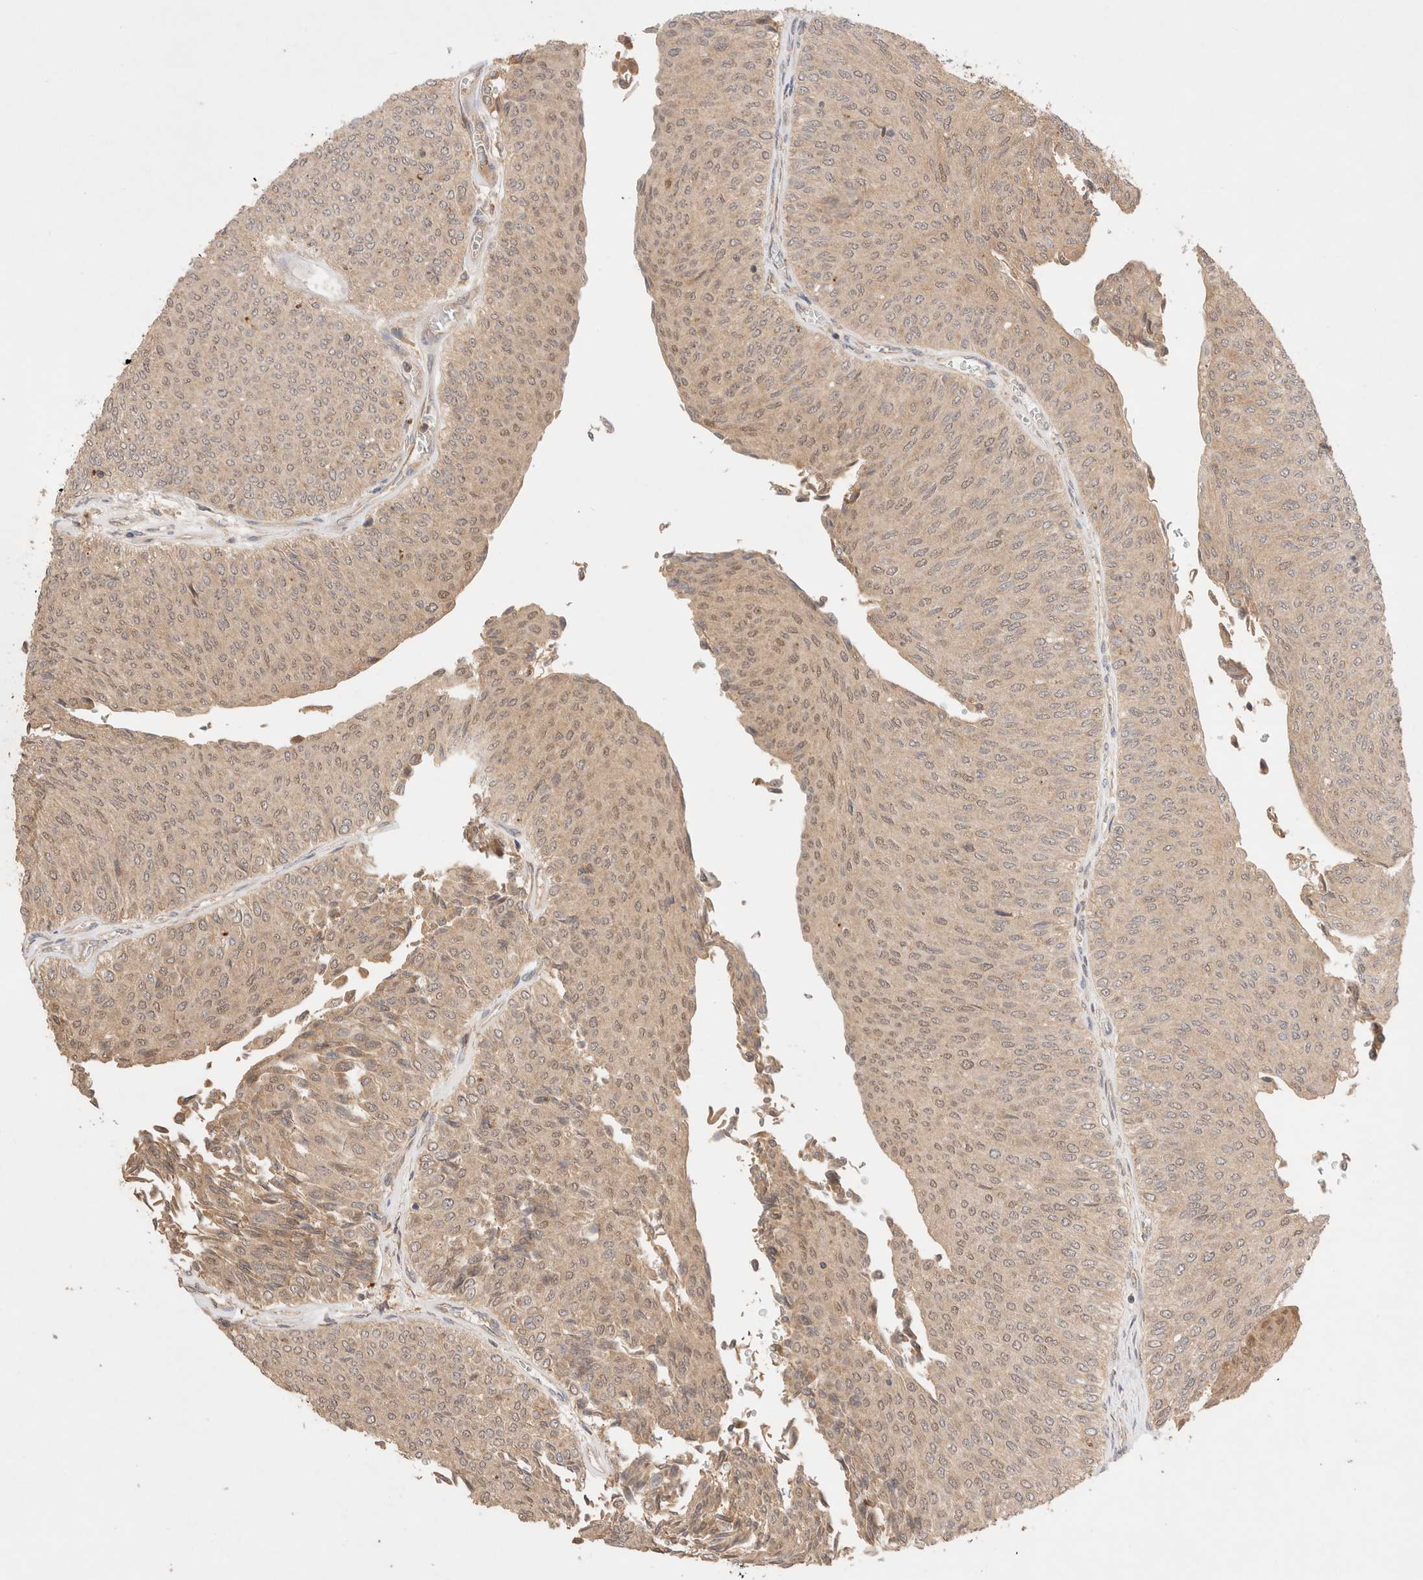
{"staining": {"intensity": "weak", "quantity": ">75%", "location": "cytoplasmic/membranous,nuclear"}, "tissue": "urothelial cancer", "cell_type": "Tumor cells", "image_type": "cancer", "snomed": [{"axis": "morphology", "description": "Urothelial carcinoma, Low grade"}, {"axis": "topography", "description": "Urinary bladder"}], "caption": "DAB immunohistochemical staining of urothelial cancer shows weak cytoplasmic/membranous and nuclear protein staining in approximately >75% of tumor cells.", "gene": "CARNMT1", "patient": {"sex": "male", "age": 78}}